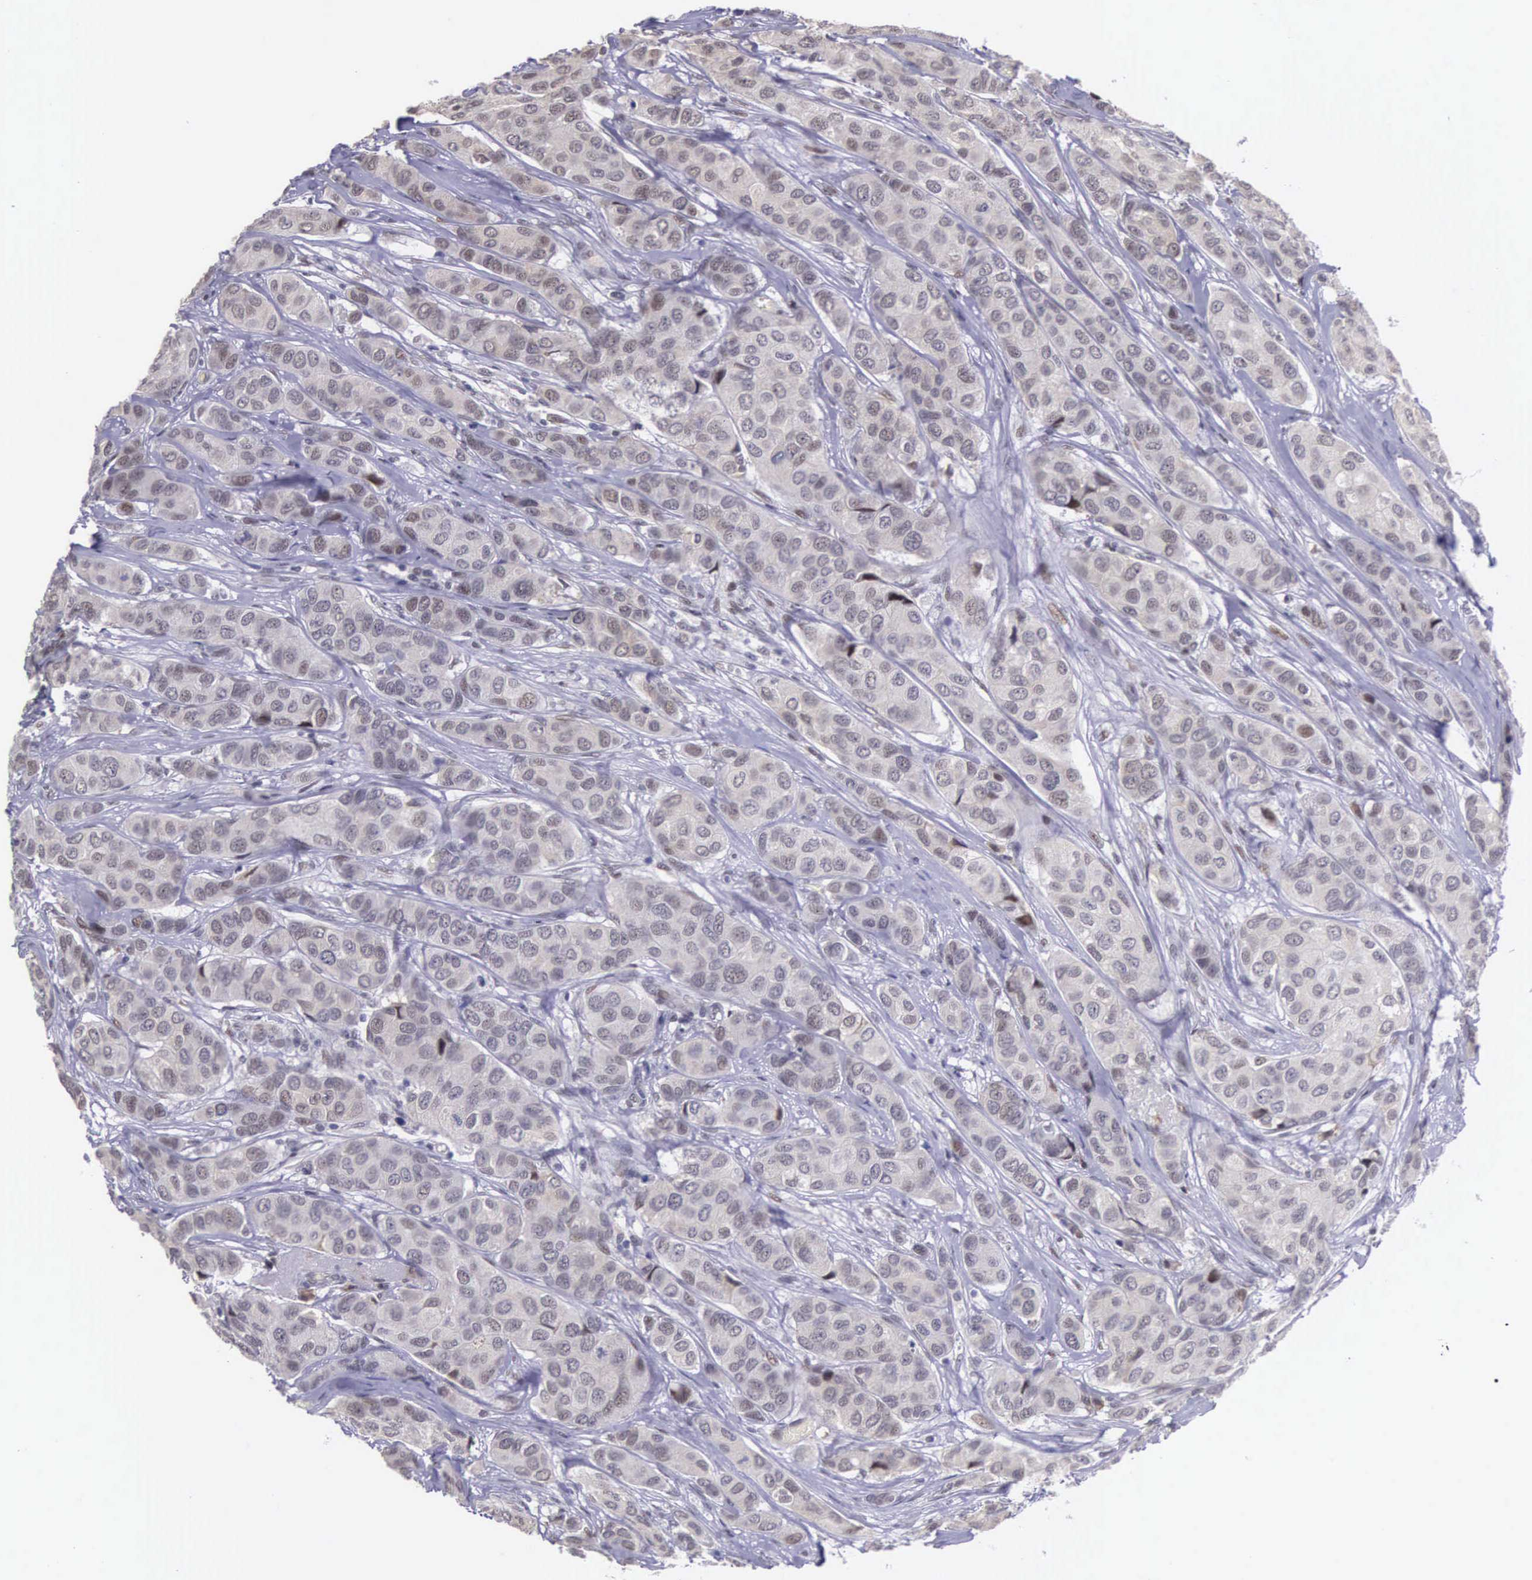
{"staining": {"intensity": "weak", "quantity": "<25%", "location": "cytoplasmic/membranous"}, "tissue": "breast cancer", "cell_type": "Tumor cells", "image_type": "cancer", "snomed": [{"axis": "morphology", "description": "Duct carcinoma"}, {"axis": "topography", "description": "Breast"}], "caption": "Immunohistochemistry (IHC) image of neoplastic tissue: intraductal carcinoma (breast) stained with DAB shows no significant protein staining in tumor cells. Nuclei are stained in blue.", "gene": "SLC25A21", "patient": {"sex": "female", "age": 68}}